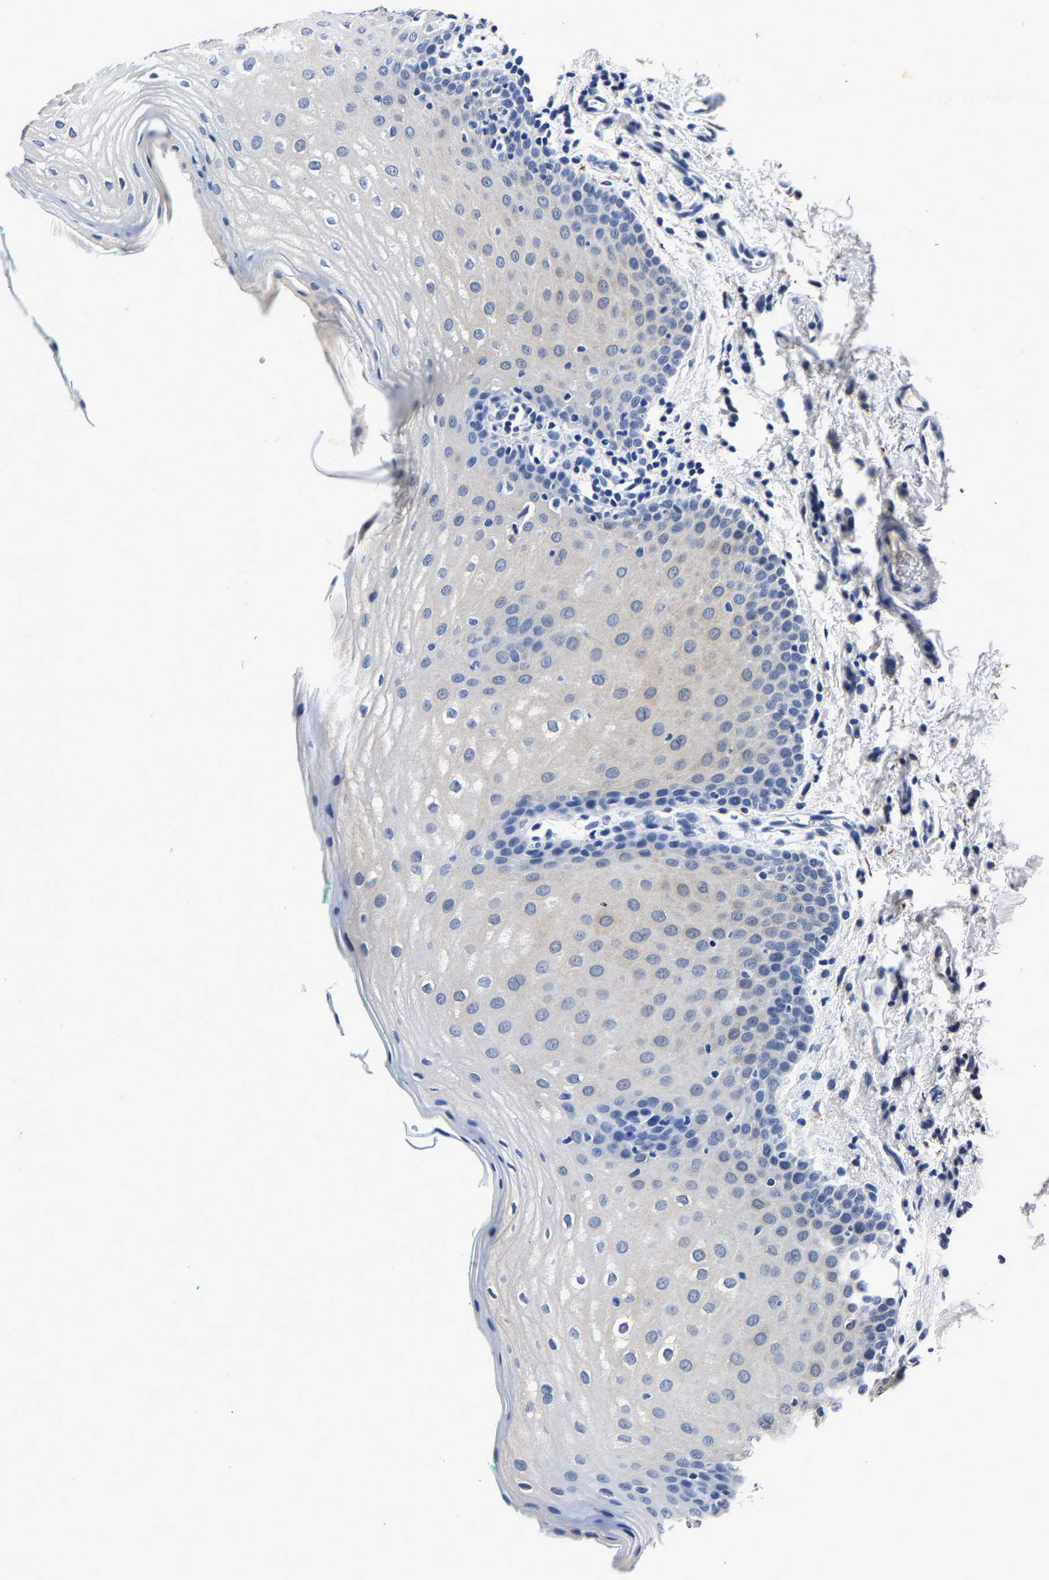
{"staining": {"intensity": "negative", "quantity": "none", "location": "none"}, "tissue": "oral mucosa", "cell_type": "Squamous epithelial cells", "image_type": "normal", "snomed": [{"axis": "morphology", "description": "Normal tissue, NOS"}, {"axis": "topography", "description": "Skin"}, {"axis": "topography", "description": "Oral tissue"}], "caption": "IHC micrograph of normal oral mucosa: oral mucosa stained with DAB (3,3'-diaminobenzidine) reveals no significant protein positivity in squamous epithelial cells.", "gene": "PSPH", "patient": {"sex": "male", "age": 84}}